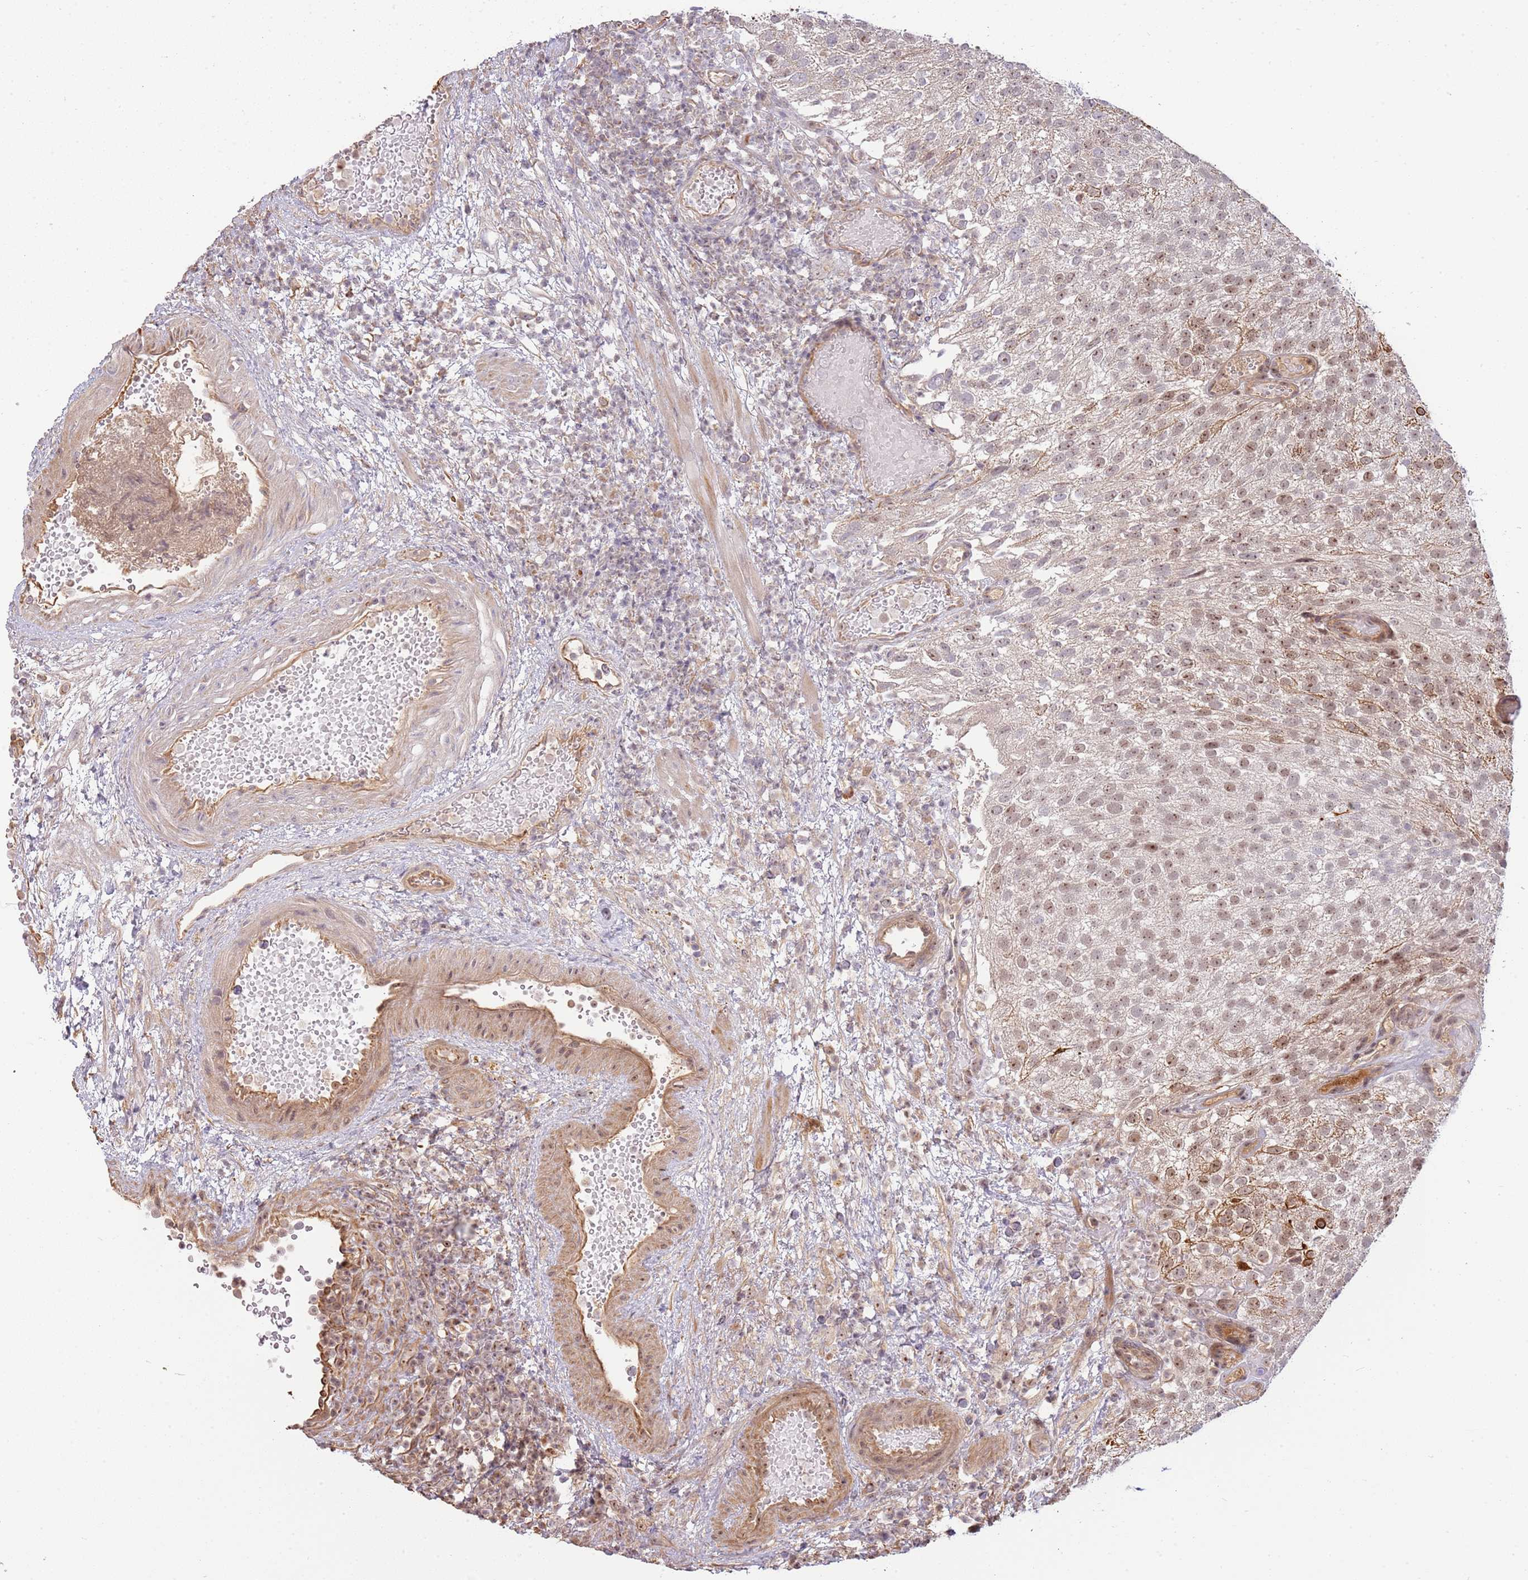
{"staining": {"intensity": "moderate", "quantity": "<25%", "location": "cytoplasmic/membranous,nuclear"}, "tissue": "urothelial cancer", "cell_type": "Tumor cells", "image_type": "cancer", "snomed": [{"axis": "morphology", "description": "Urothelial carcinoma, Low grade"}, {"axis": "topography", "description": "Urinary bladder"}], "caption": "Moderate cytoplasmic/membranous and nuclear staining for a protein is appreciated in approximately <25% of tumor cells of urothelial carcinoma (low-grade) using immunohistochemistry.", "gene": "SURF2", "patient": {"sex": "male", "age": 78}}